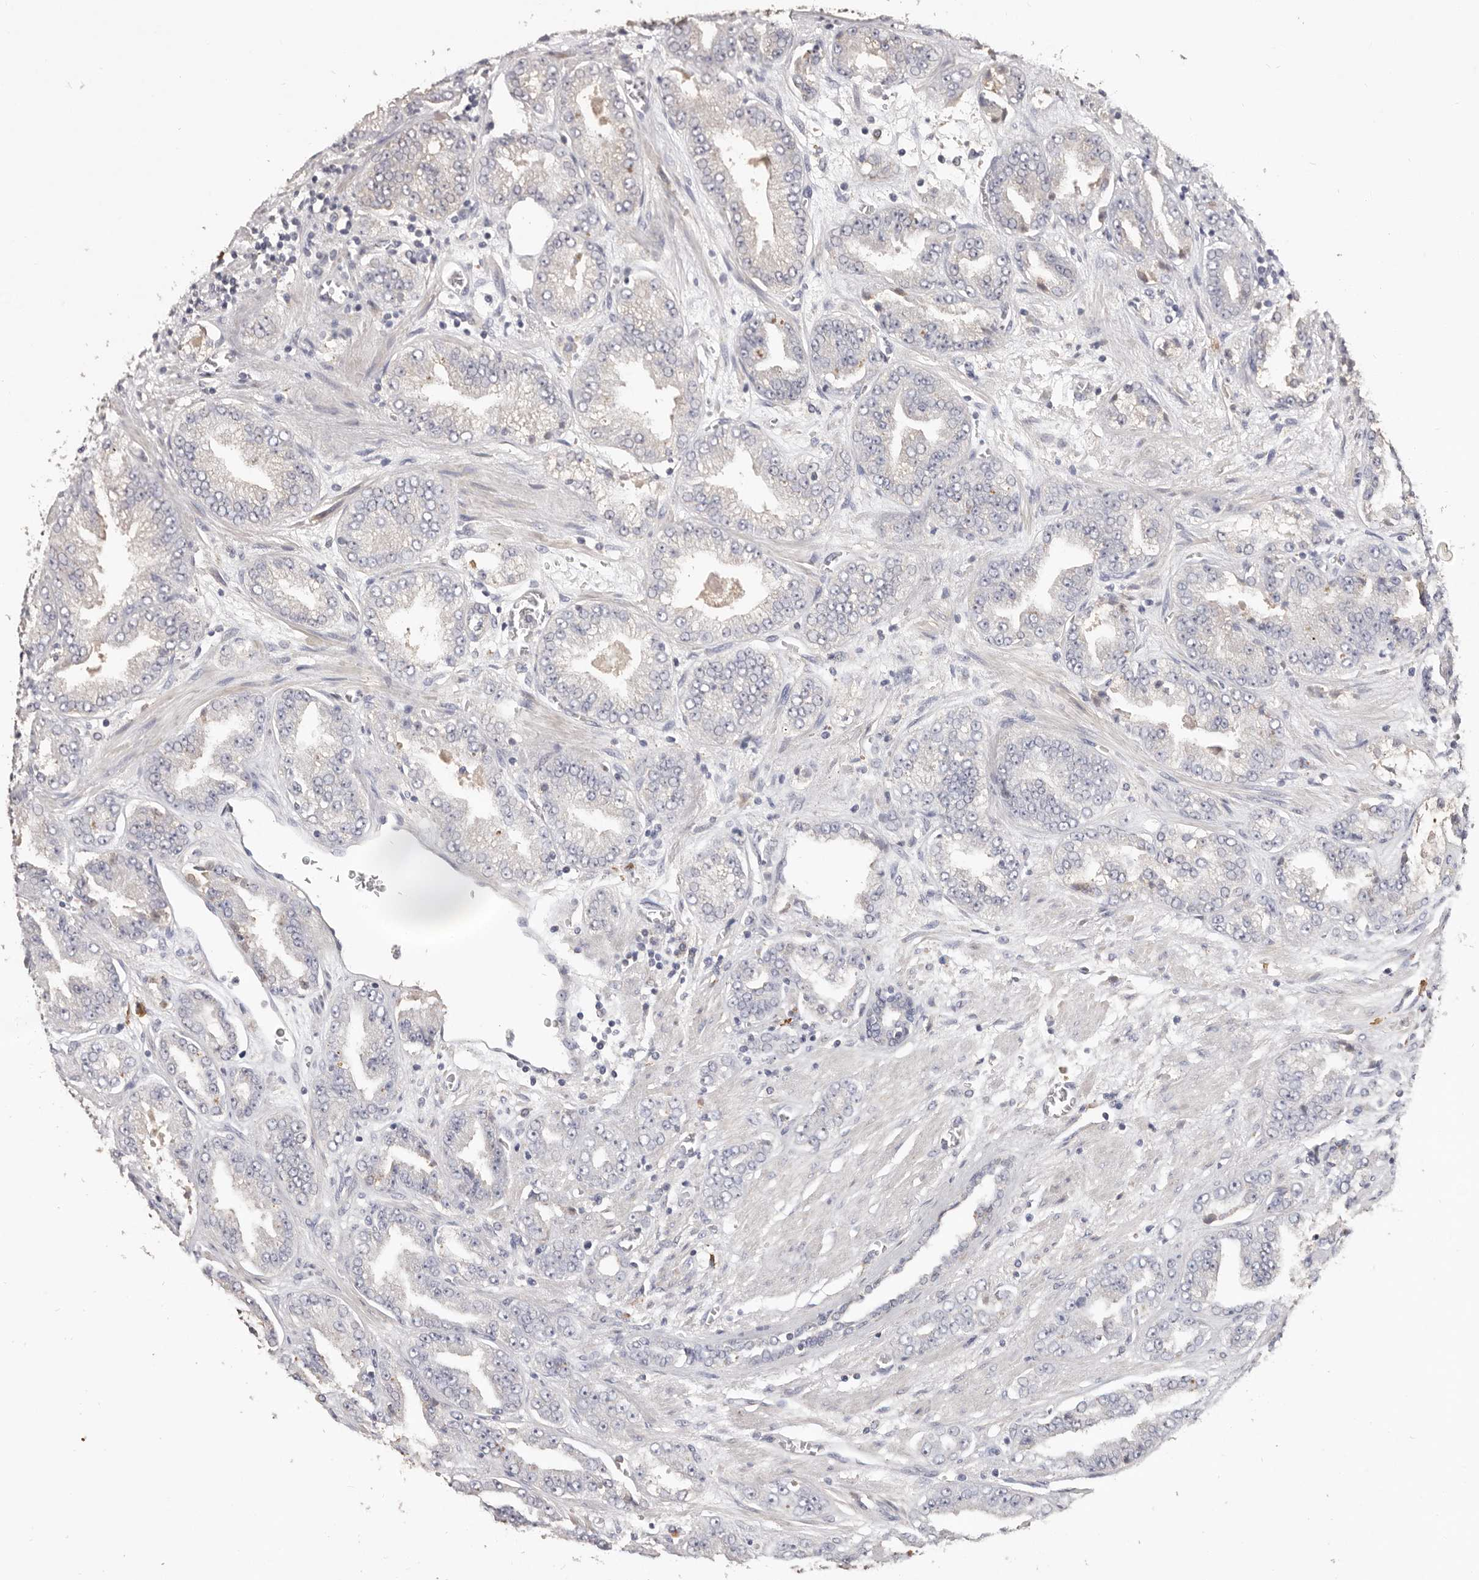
{"staining": {"intensity": "negative", "quantity": "none", "location": "none"}, "tissue": "prostate cancer", "cell_type": "Tumor cells", "image_type": "cancer", "snomed": [{"axis": "morphology", "description": "Adenocarcinoma, High grade"}, {"axis": "topography", "description": "Prostate"}], "caption": "Image shows no significant protein staining in tumor cells of prostate adenocarcinoma (high-grade).", "gene": "HCAR2", "patient": {"sex": "male", "age": 71}}